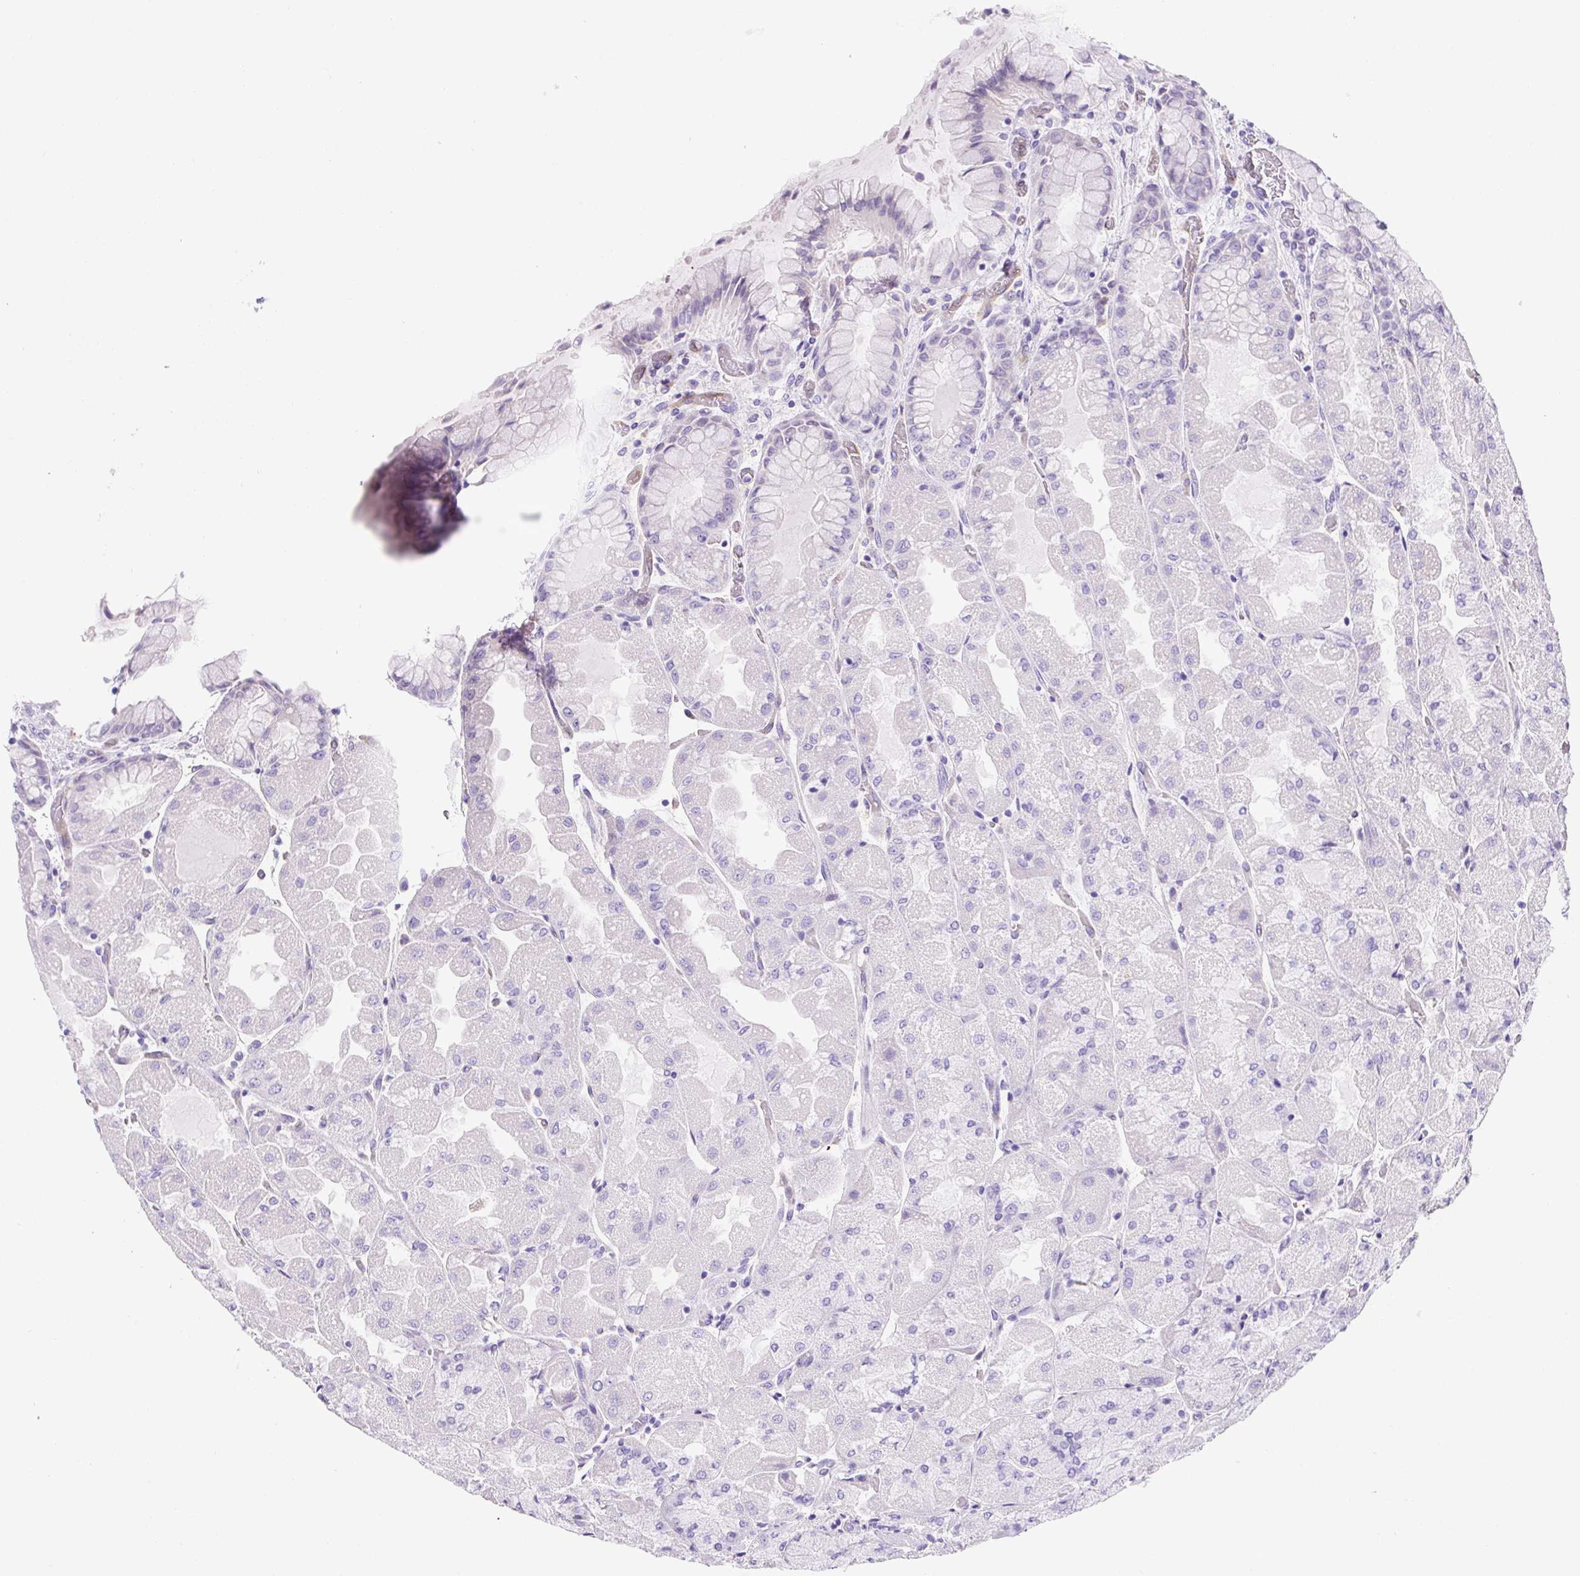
{"staining": {"intensity": "negative", "quantity": "none", "location": "none"}, "tissue": "stomach", "cell_type": "Glandular cells", "image_type": "normal", "snomed": [{"axis": "morphology", "description": "Normal tissue, NOS"}, {"axis": "topography", "description": "Stomach"}], "caption": "Glandular cells show no significant protein expression in unremarkable stomach. (DAB (3,3'-diaminobenzidine) immunohistochemistry visualized using brightfield microscopy, high magnification).", "gene": "ASB4", "patient": {"sex": "female", "age": 61}}